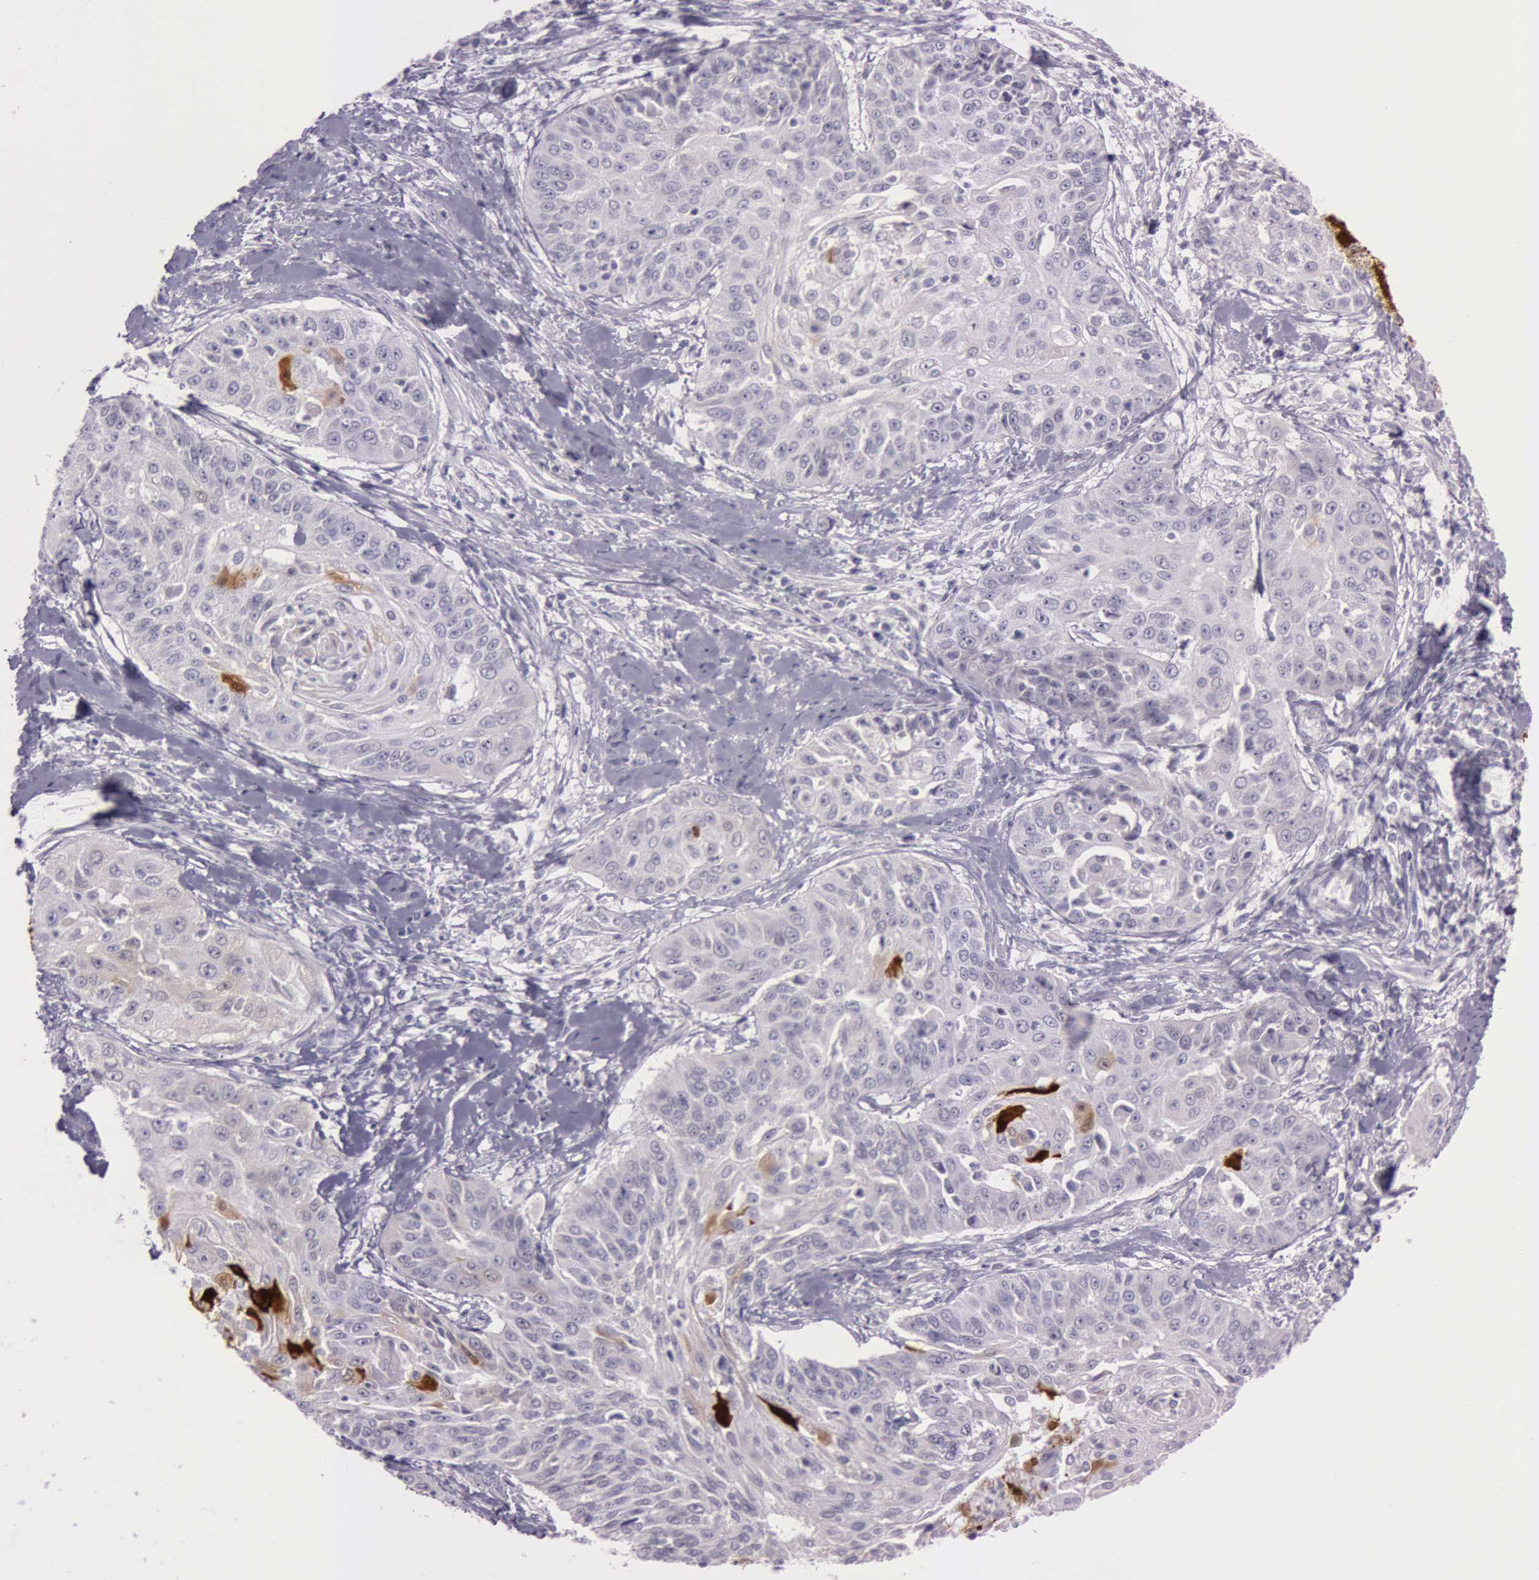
{"staining": {"intensity": "strong", "quantity": "<25%", "location": "cytoplasmic/membranous"}, "tissue": "cervical cancer", "cell_type": "Tumor cells", "image_type": "cancer", "snomed": [{"axis": "morphology", "description": "Squamous cell carcinoma, NOS"}, {"axis": "topography", "description": "Cervix"}], "caption": "Cervical cancer (squamous cell carcinoma) tissue exhibits strong cytoplasmic/membranous staining in about <25% of tumor cells, visualized by immunohistochemistry.", "gene": "S100A7", "patient": {"sex": "female", "age": 64}}